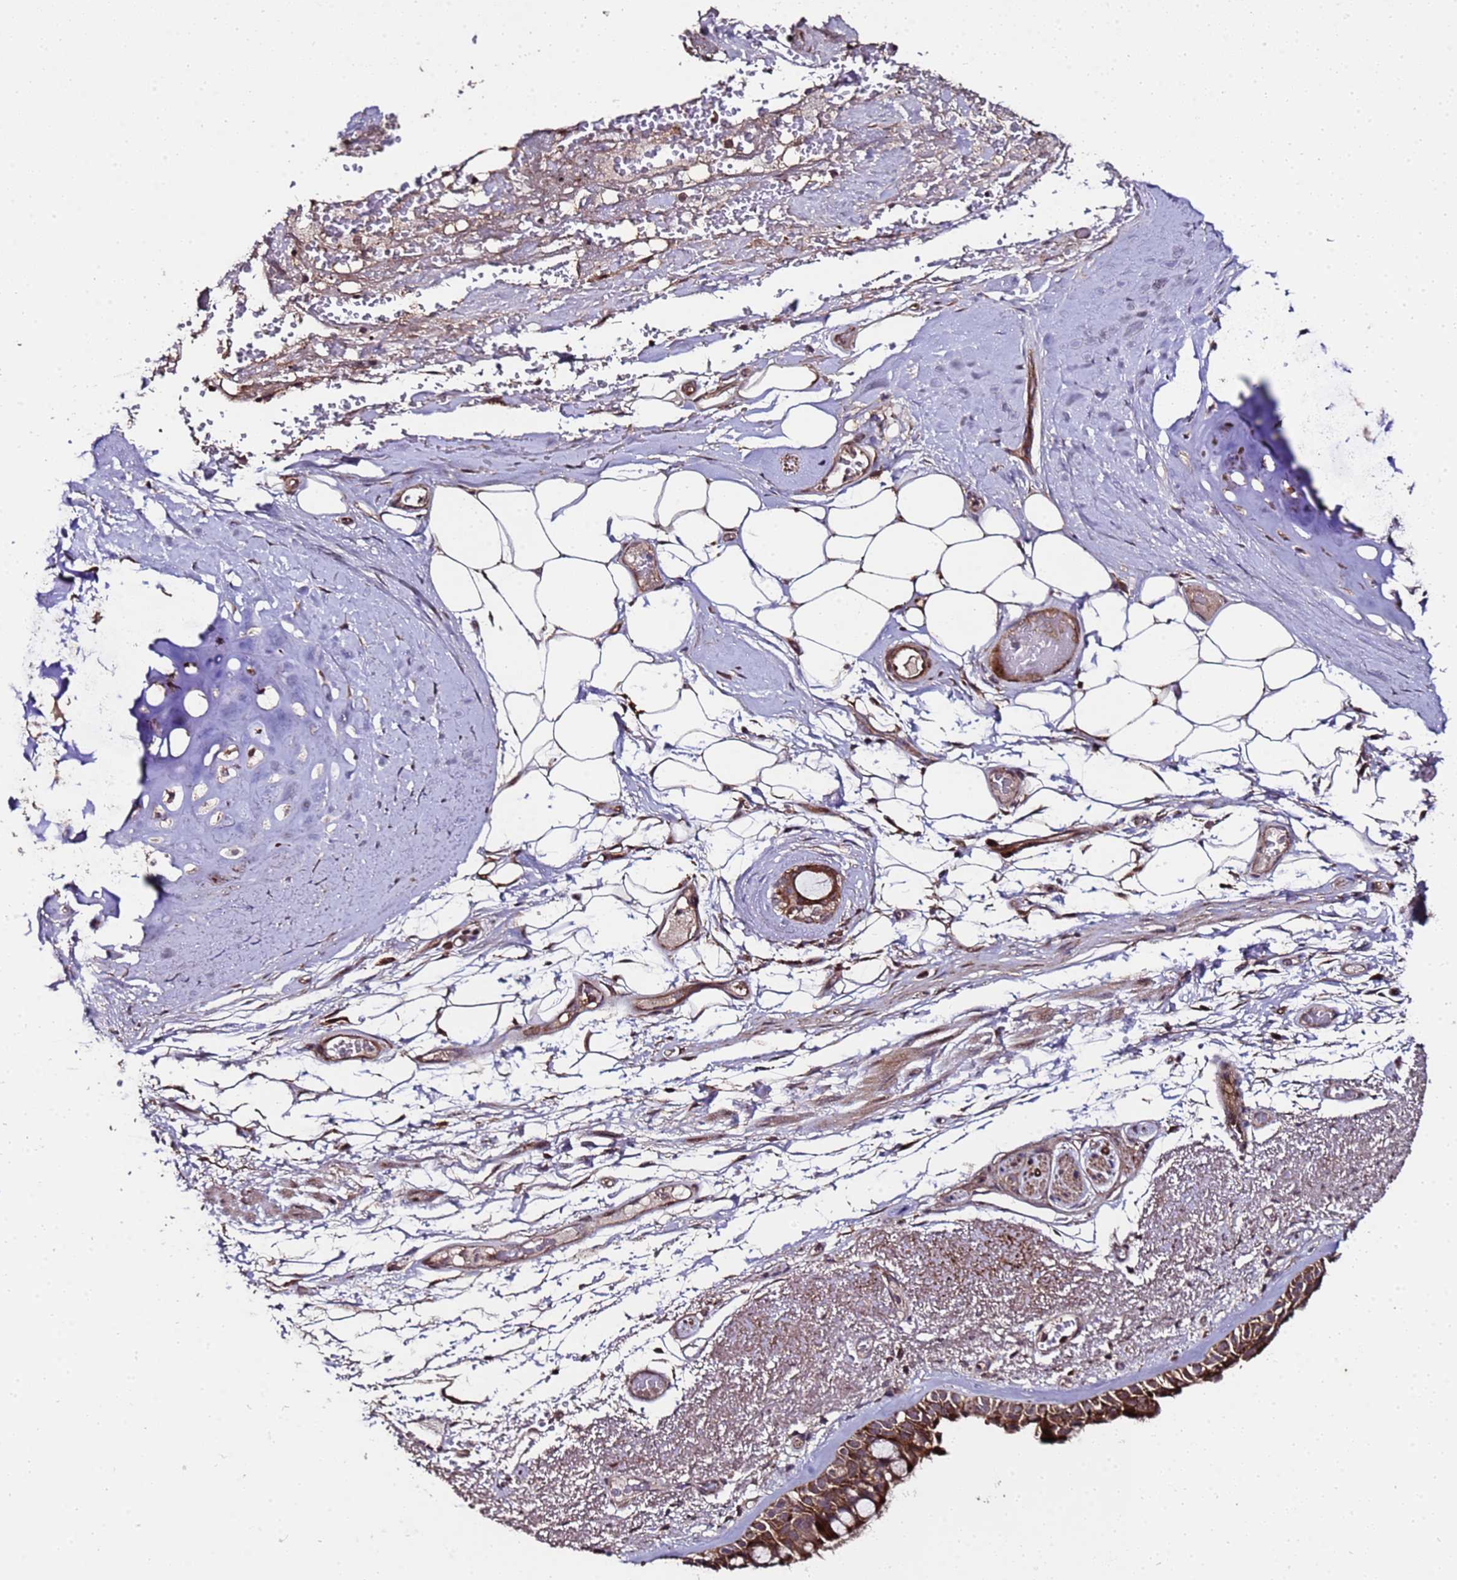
{"staining": {"intensity": "strong", "quantity": ">75%", "location": "cytoplasmic/membranous"}, "tissue": "bronchus", "cell_type": "Respiratory epithelial cells", "image_type": "normal", "snomed": [{"axis": "morphology", "description": "Normal tissue, NOS"}, {"axis": "morphology", "description": "Squamous cell carcinoma, NOS"}, {"axis": "topography", "description": "Lymph node"}, {"axis": "topography", "description": "Bronchus"}, {"axis": "topography", "description": "Lung"}], "caption": "The image displays staining of normal bronchus, revealing strong cytoplasmic/membranous protein positivity (brown color) within respiratory epithelial cells.", "gene": "PRODH", "patient": {"sex": "male", "age": 66}}